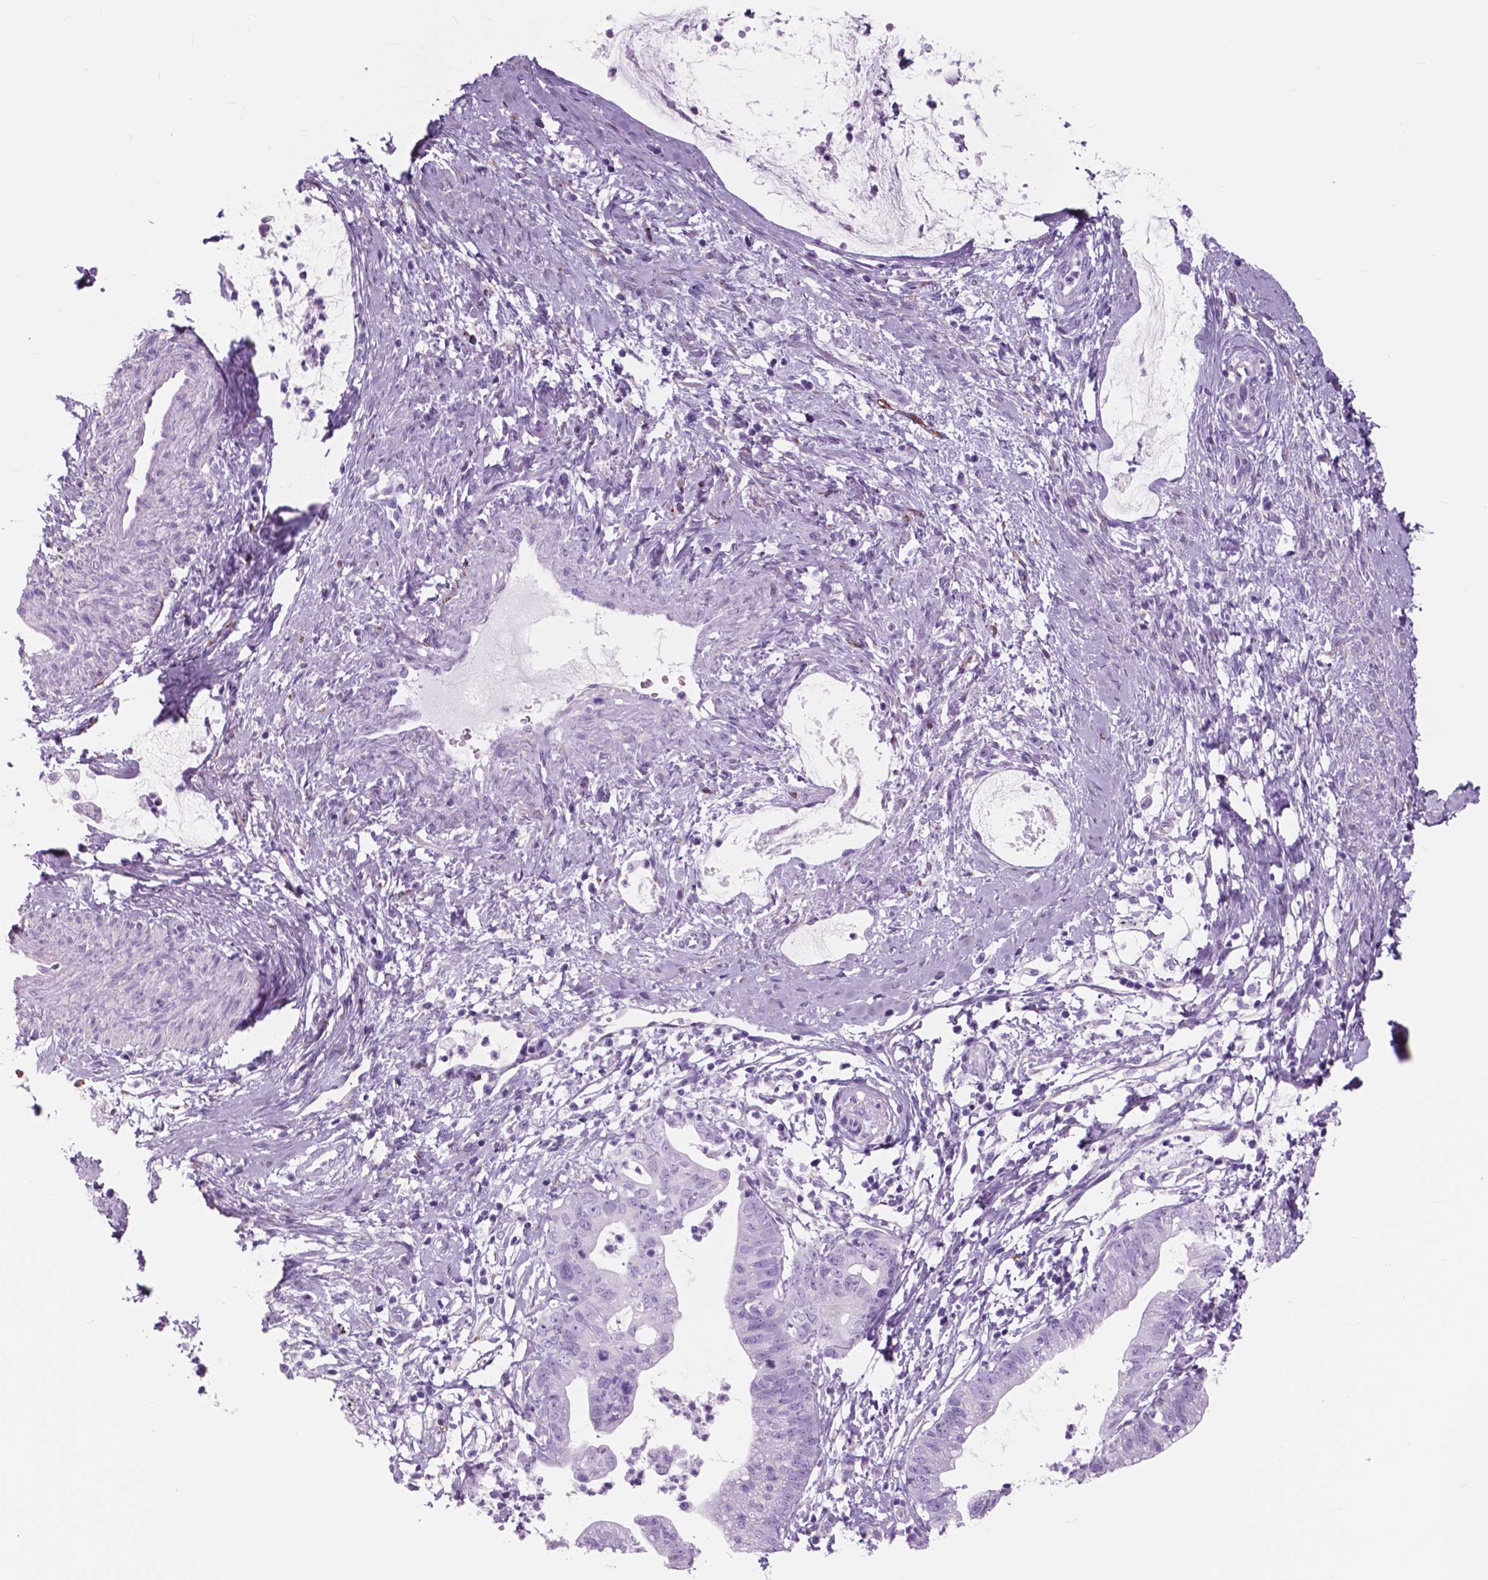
{"staining": {"intensity": "negative", "quantity": "none", "location": "none"}, "tissue": "cervical cancer", "cell_type": "Tumor cells", "image_type": "cancer", "snomed": [{"axis": "morphology", "description": "Normal tissue, NOS"}, {"axis": "morphology", "description": "Adenocarcinoma, NOS"}, {"axis": "topography", "description": "Cervix"}], "caption": "High magnification brightfield microscopy of adenocarcinoma (cervical) stained with DAB (3,3'-diaminobenzidine) (brown) and counterstained with hematoxylin (blue): tumor cells show no significant positivity.", "gene": "FXYD2", "patient": {"sex": "female", "age": 38}}